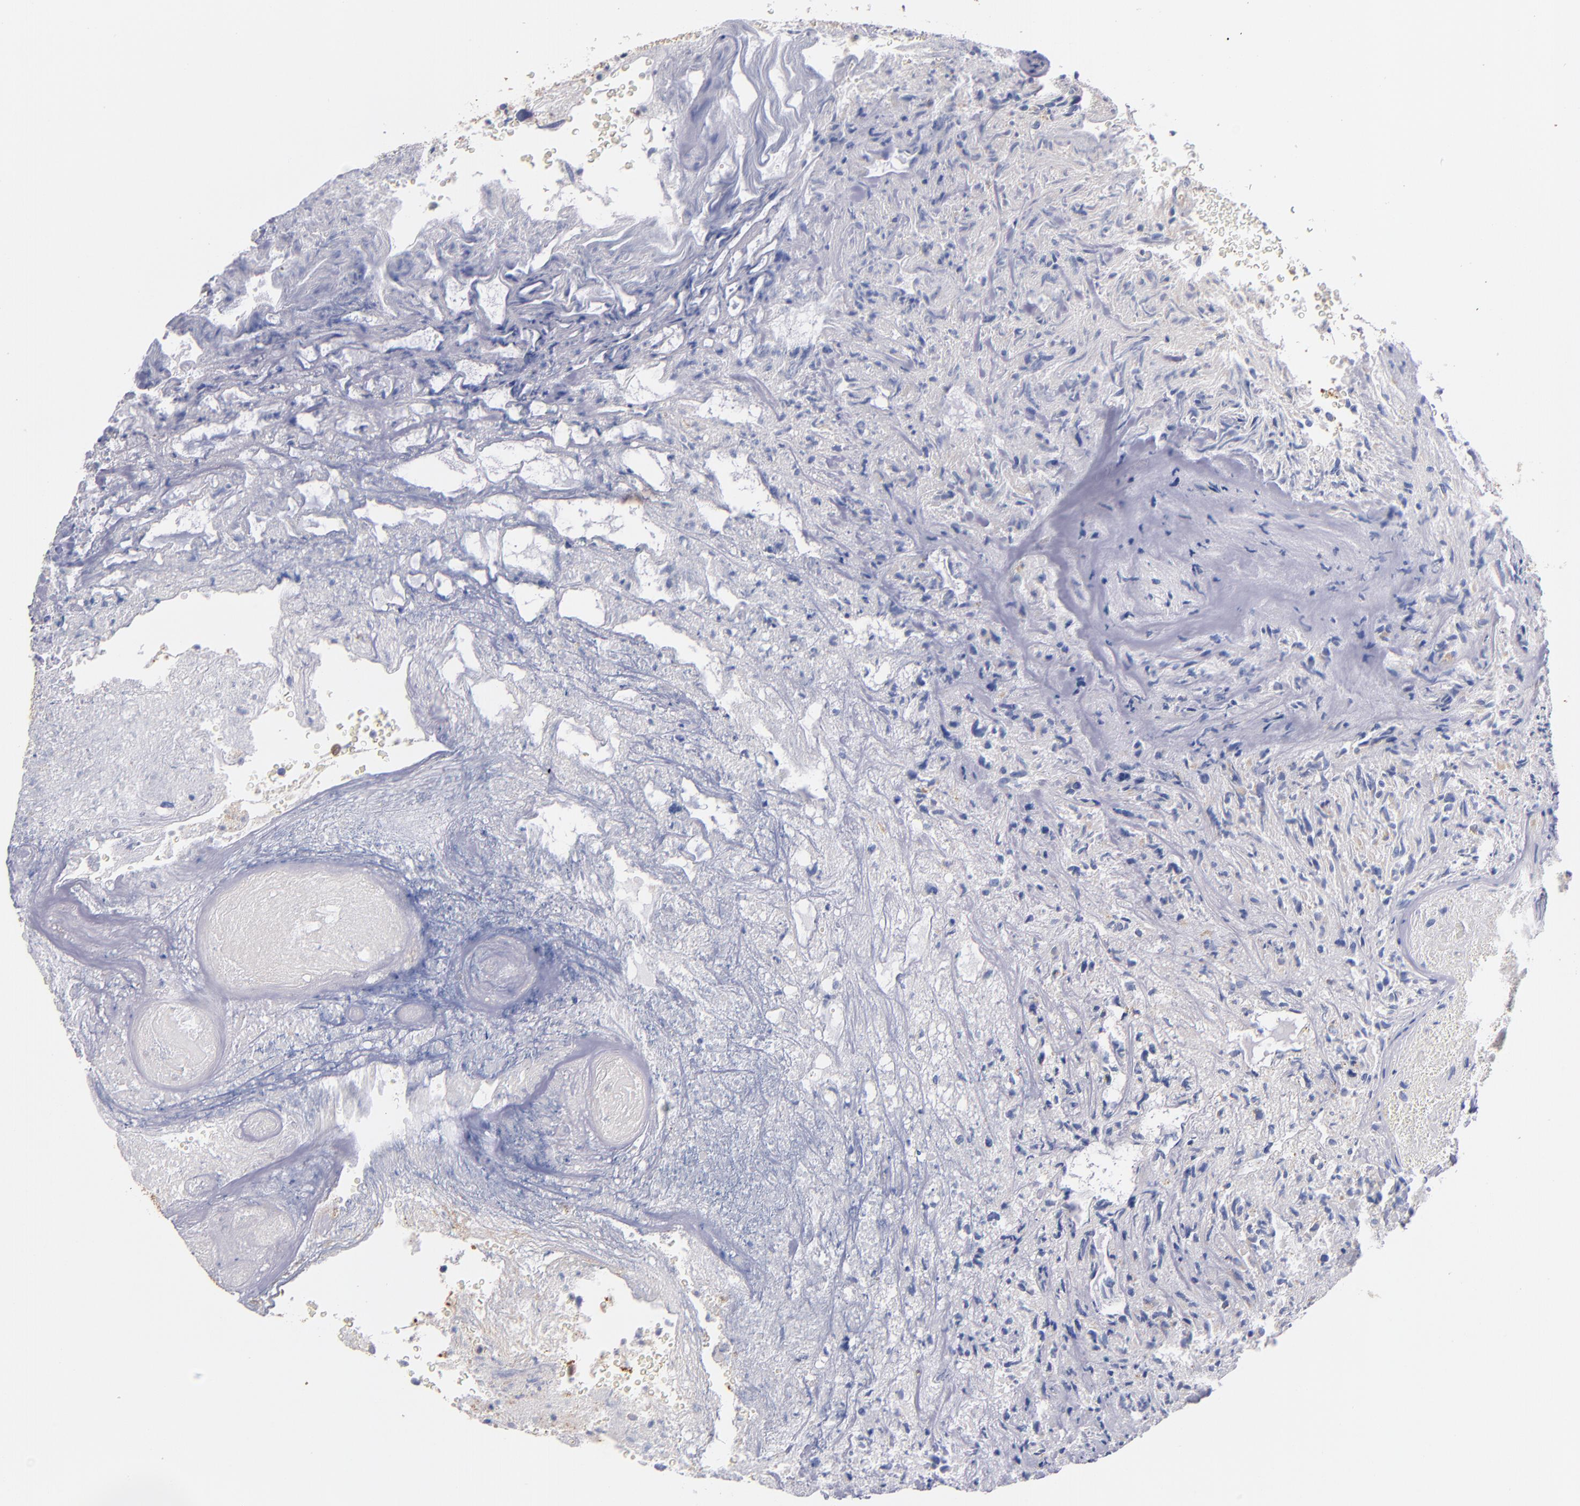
{"staining": {"intensity": "negative", "quantity": "none", "location": "none"}, "tissue": "glioma", "cell_type": "Tumor cells", "image_type": "cancer", "snomed": [{"axis": "morphology", "description": "Normal tissue, NOS"}, {"axis": "morphology", "description": "Glioma, malignant, High grade"}, {"axis": "topography", "description": "Cerebral cortex"}], "caption": "Tumor cells show no significant protein positivity in high-grade glioma (malignant). Brightfield microscopy of IHC stained with DAB (brown) and hematoxylin (blue), captured at high magnification.", "gene": "CNTNAP2", "patient": {"sex": "male", "age": 75}}